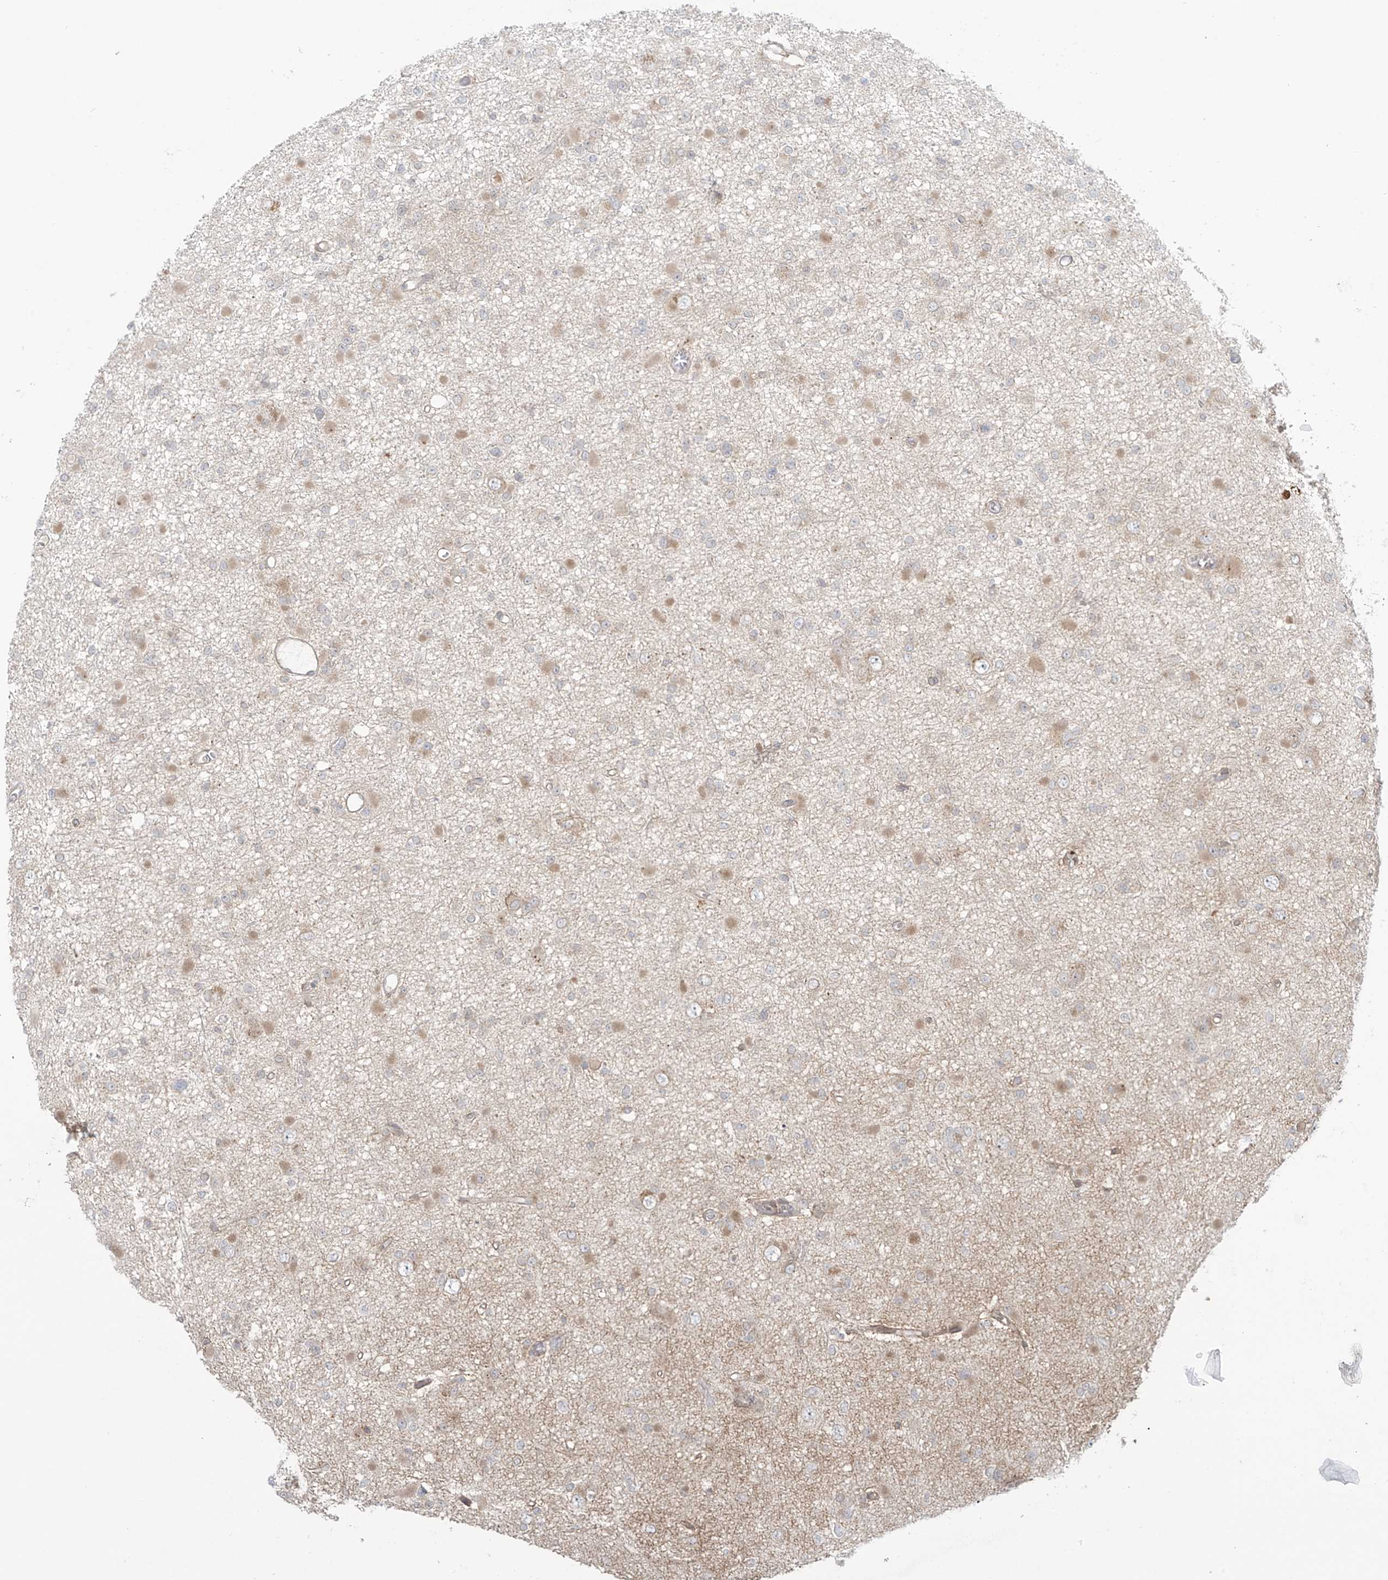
{"staining": {"intensity": "weak", "quantity": "<25%", "location": "cytoplasmic/membranous"}, "tissue": "glioma", "cell_type": "Tumor cells", "image_type": "cancer", "snomed": [{"axis": "morphology", "description": "Glioma, malignant, Low grade"}, {"axis": "topography", "description": "Brain"}], "caption": "Human low-grade glioma (malignant) stained for a protein using immunohistochemistry shows no positivity in tumor cells.", "gene": "PPAT", "patient": {"sex": "female", "age": 22}}